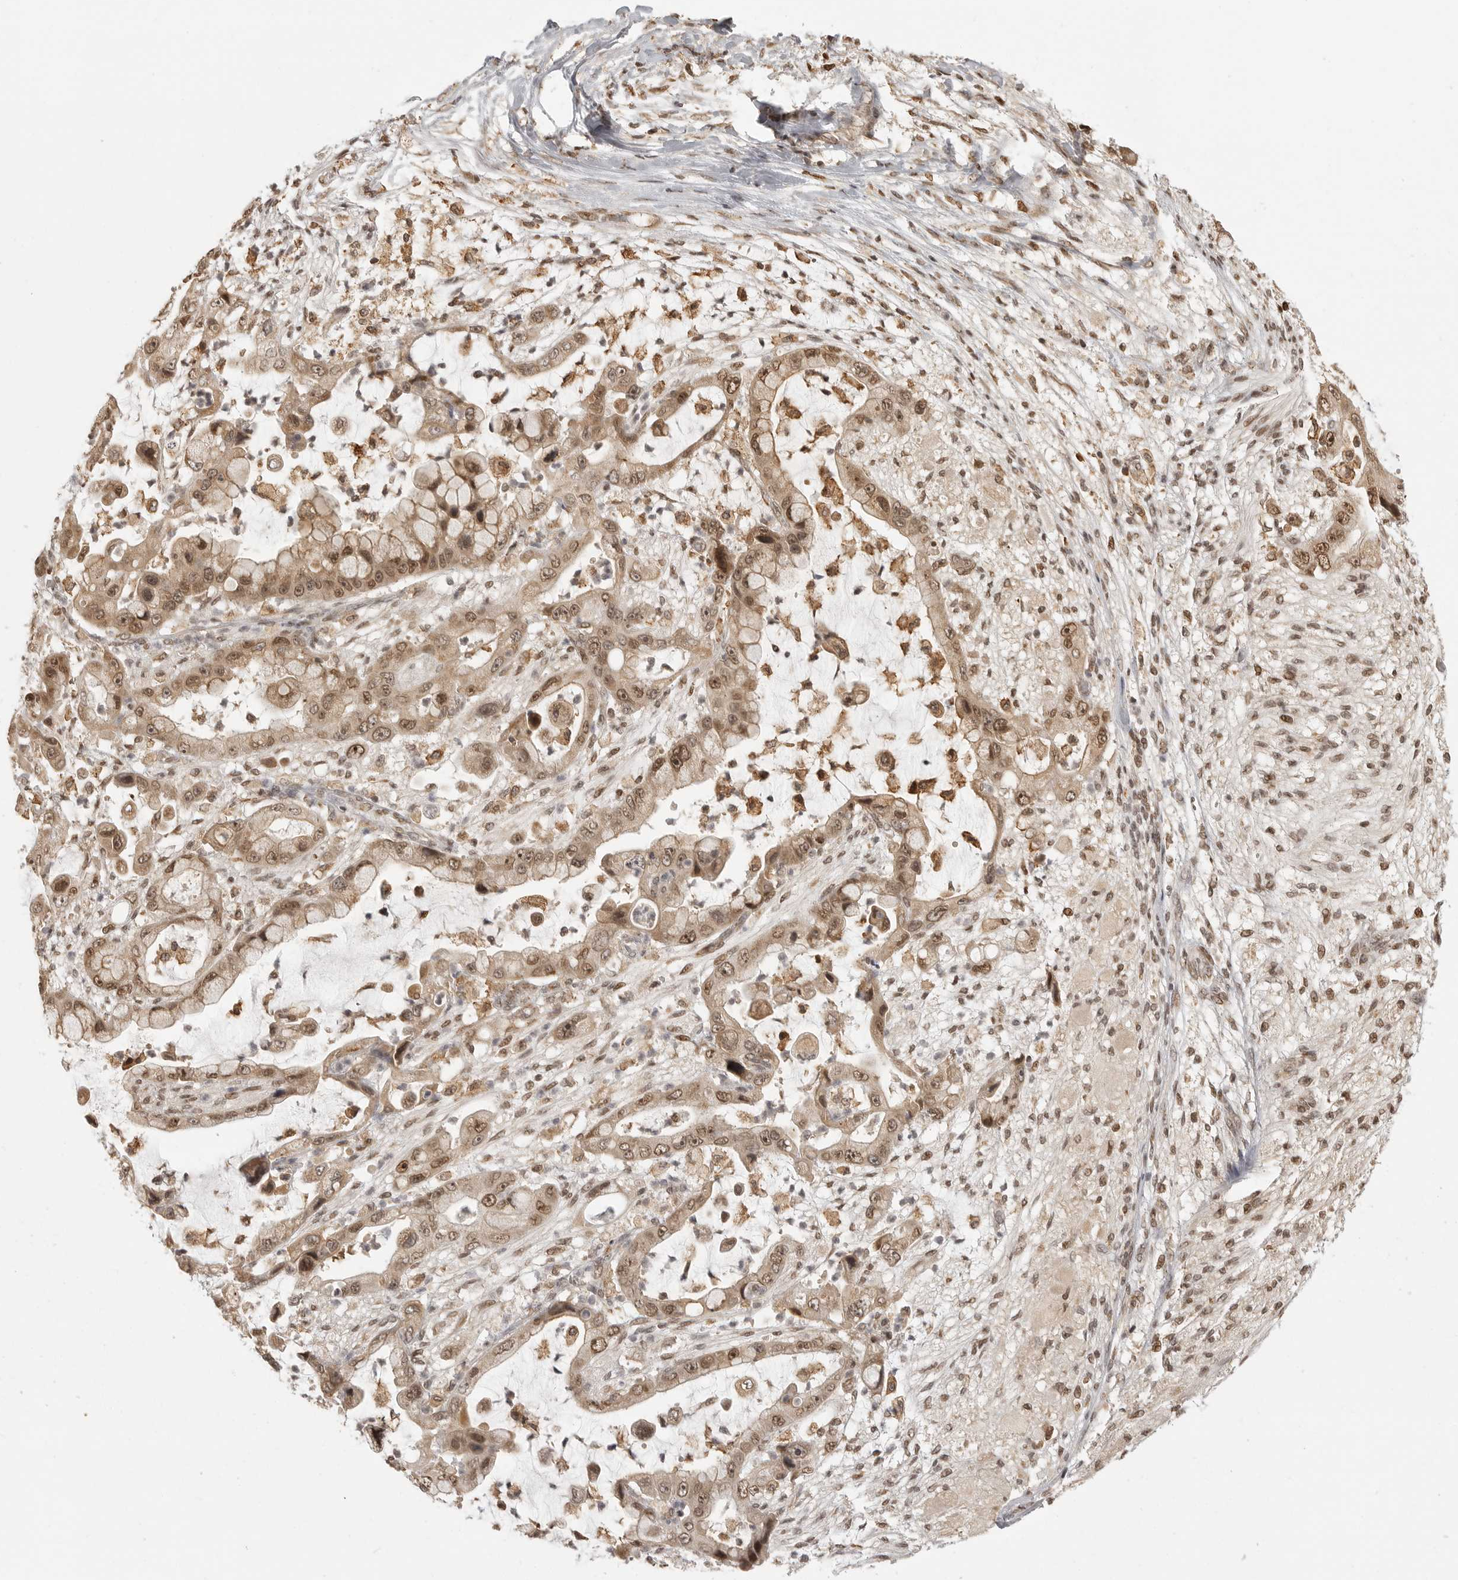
{"staining": {"intensity": "moderate", "quantity": ">75%", "location": "cytoplasmic/membranous,nuclear"}, "tissue": "liver cancer", "cell_type": "Tumor cells", "image_type": "cancer", "snomed": [{"axis": "morphology", "description": "Cholangiocarcinoma"}, {"axis": "topography", "description": "Liver"}], "caption": "A micrograph showing moderate cytoplasmic/membranous and nuclear staining in about >75% of tumor cells in cholangiocarcinoma (liver), as visualized by brown immunohistochemical staining.", "gene": "ISG20L2", "patient": {"sex": "female", "age": 54}}